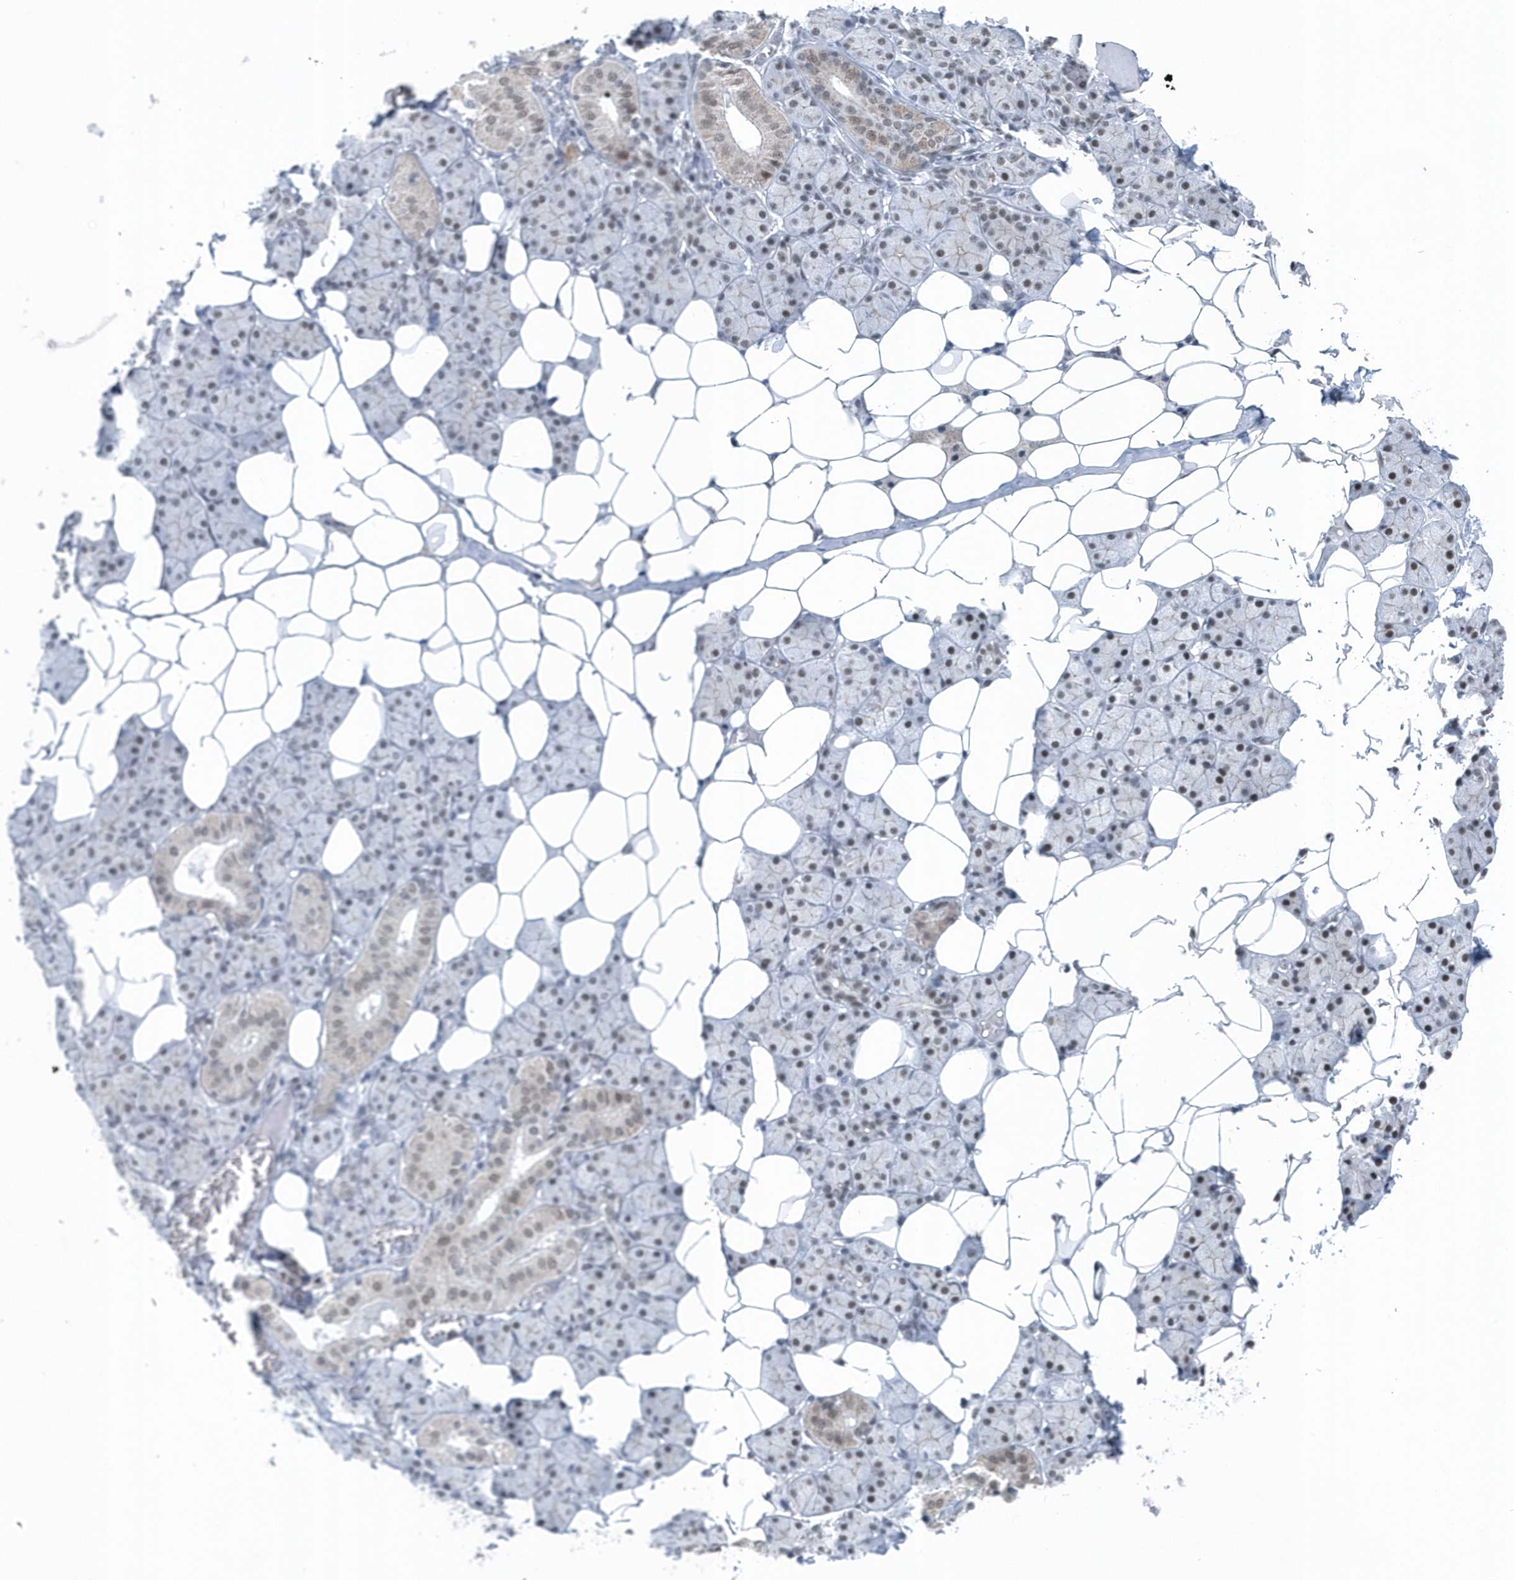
{"staining": {"intensity": "weak", "quantity": "<25%", "location": "nuclear"}, "tissue": "salivary gland", "cell_type": "Glandular cells", "image_type": "normal", "snomed": [{"axis": "morphology", "description": "Normal tissue, NOS"}, {"axis": "topography", "description": "Salivary gland"}], "caption": "Immunohistochemical staining of benign salivary gland reveals no significant expression in glandular cells. The staining was performed using DAB (3,3'-diaminobenzidine) to visualize the protein expression in brown, while the nuclei were stained in blue with hematoxylin (Magnification: 20x).", "gene": "FIP1L1", "patient": {"sex": "female", "age": 33}}